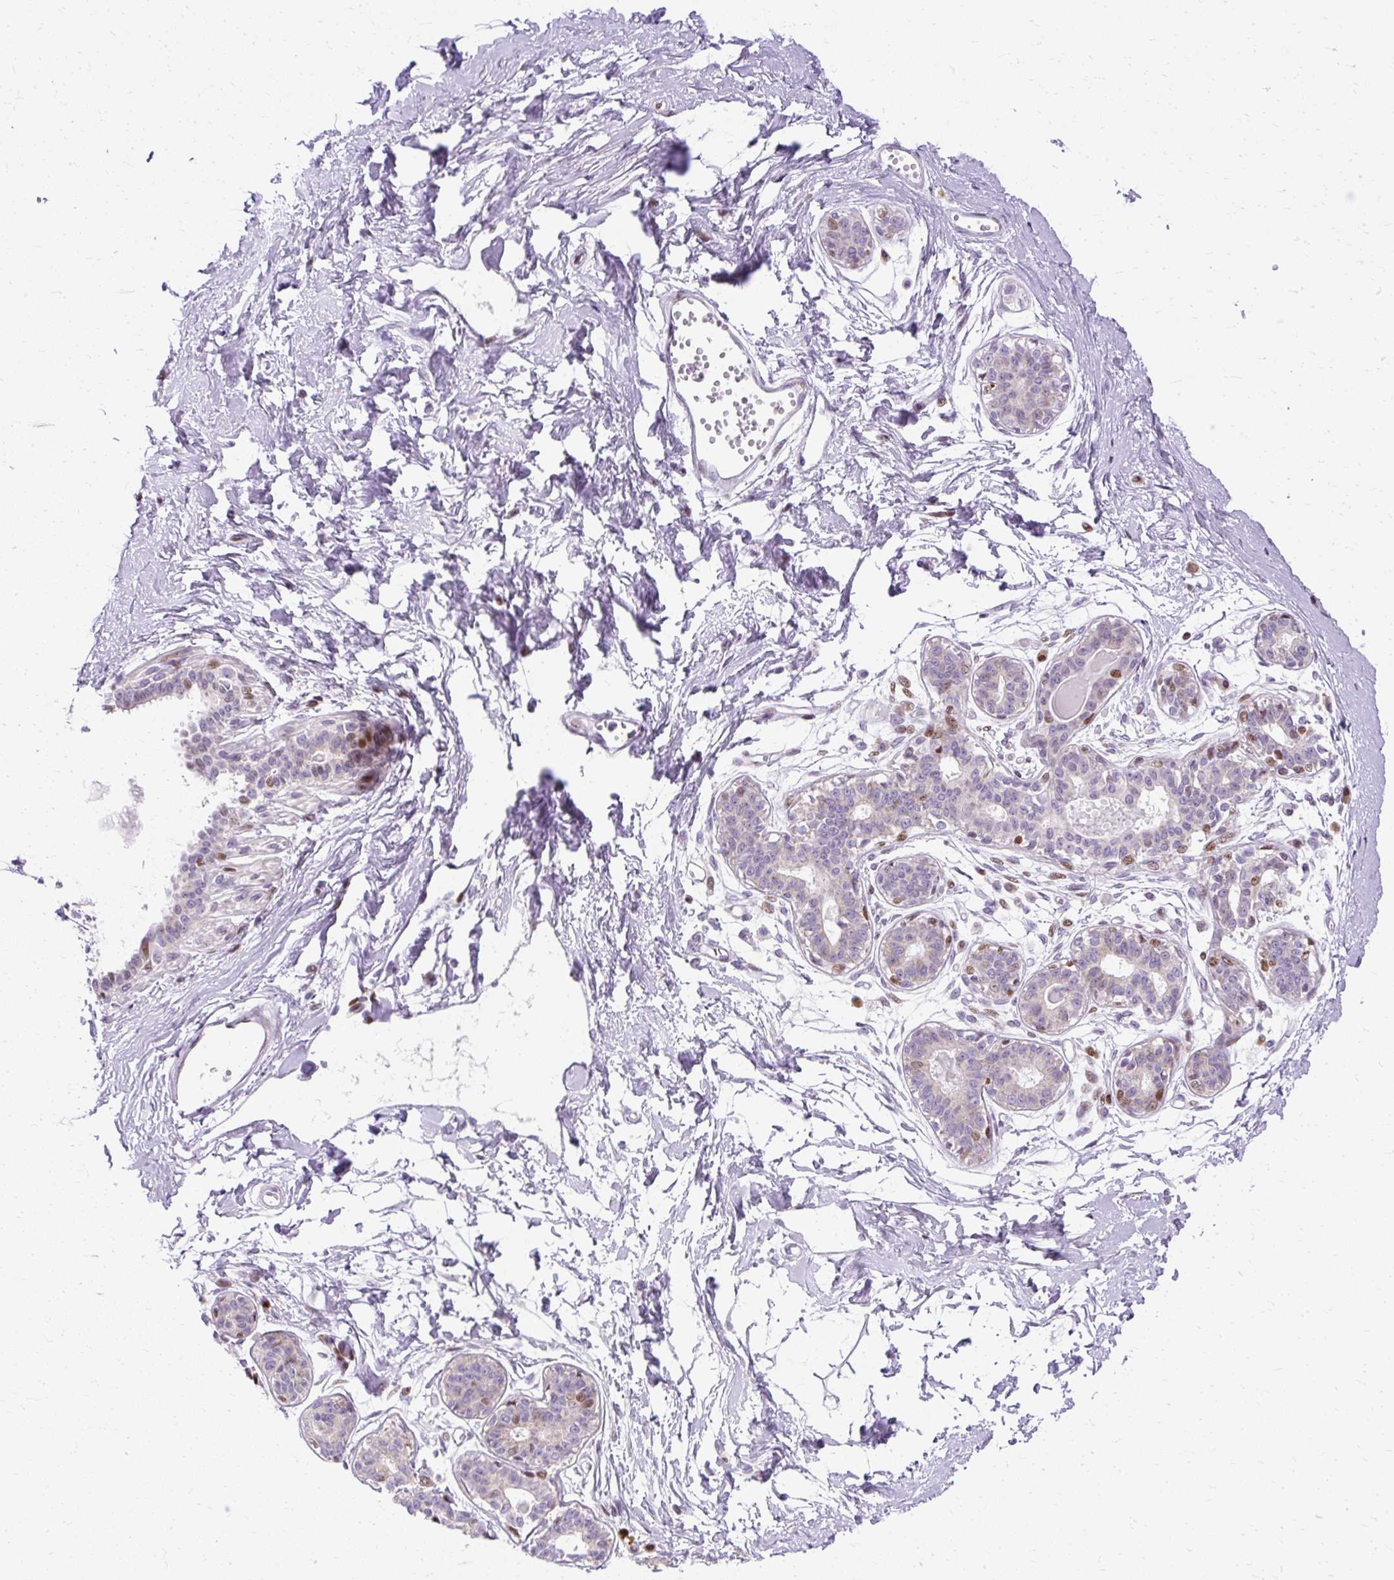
{"staining": {"intensity": "weak", "quantity": "25%-75%", "location": "nuclear"}, "tissue": "breast", "cell_type": "Adipocytes", "image_type": "normal", "snomed": [{"axis": "morphology", "description": "Normal tissue, NOS"}, {"axis": "topography", "description": "Breast"}], "caption": "About 25%-75% of adipocytes in unremarkable human breast demonstrate weak nuclear protein positivity as visualized by brown immunohistochemical staining.", "gene": "TMEM177", "patient": {"sex": "female", "age": 45}}